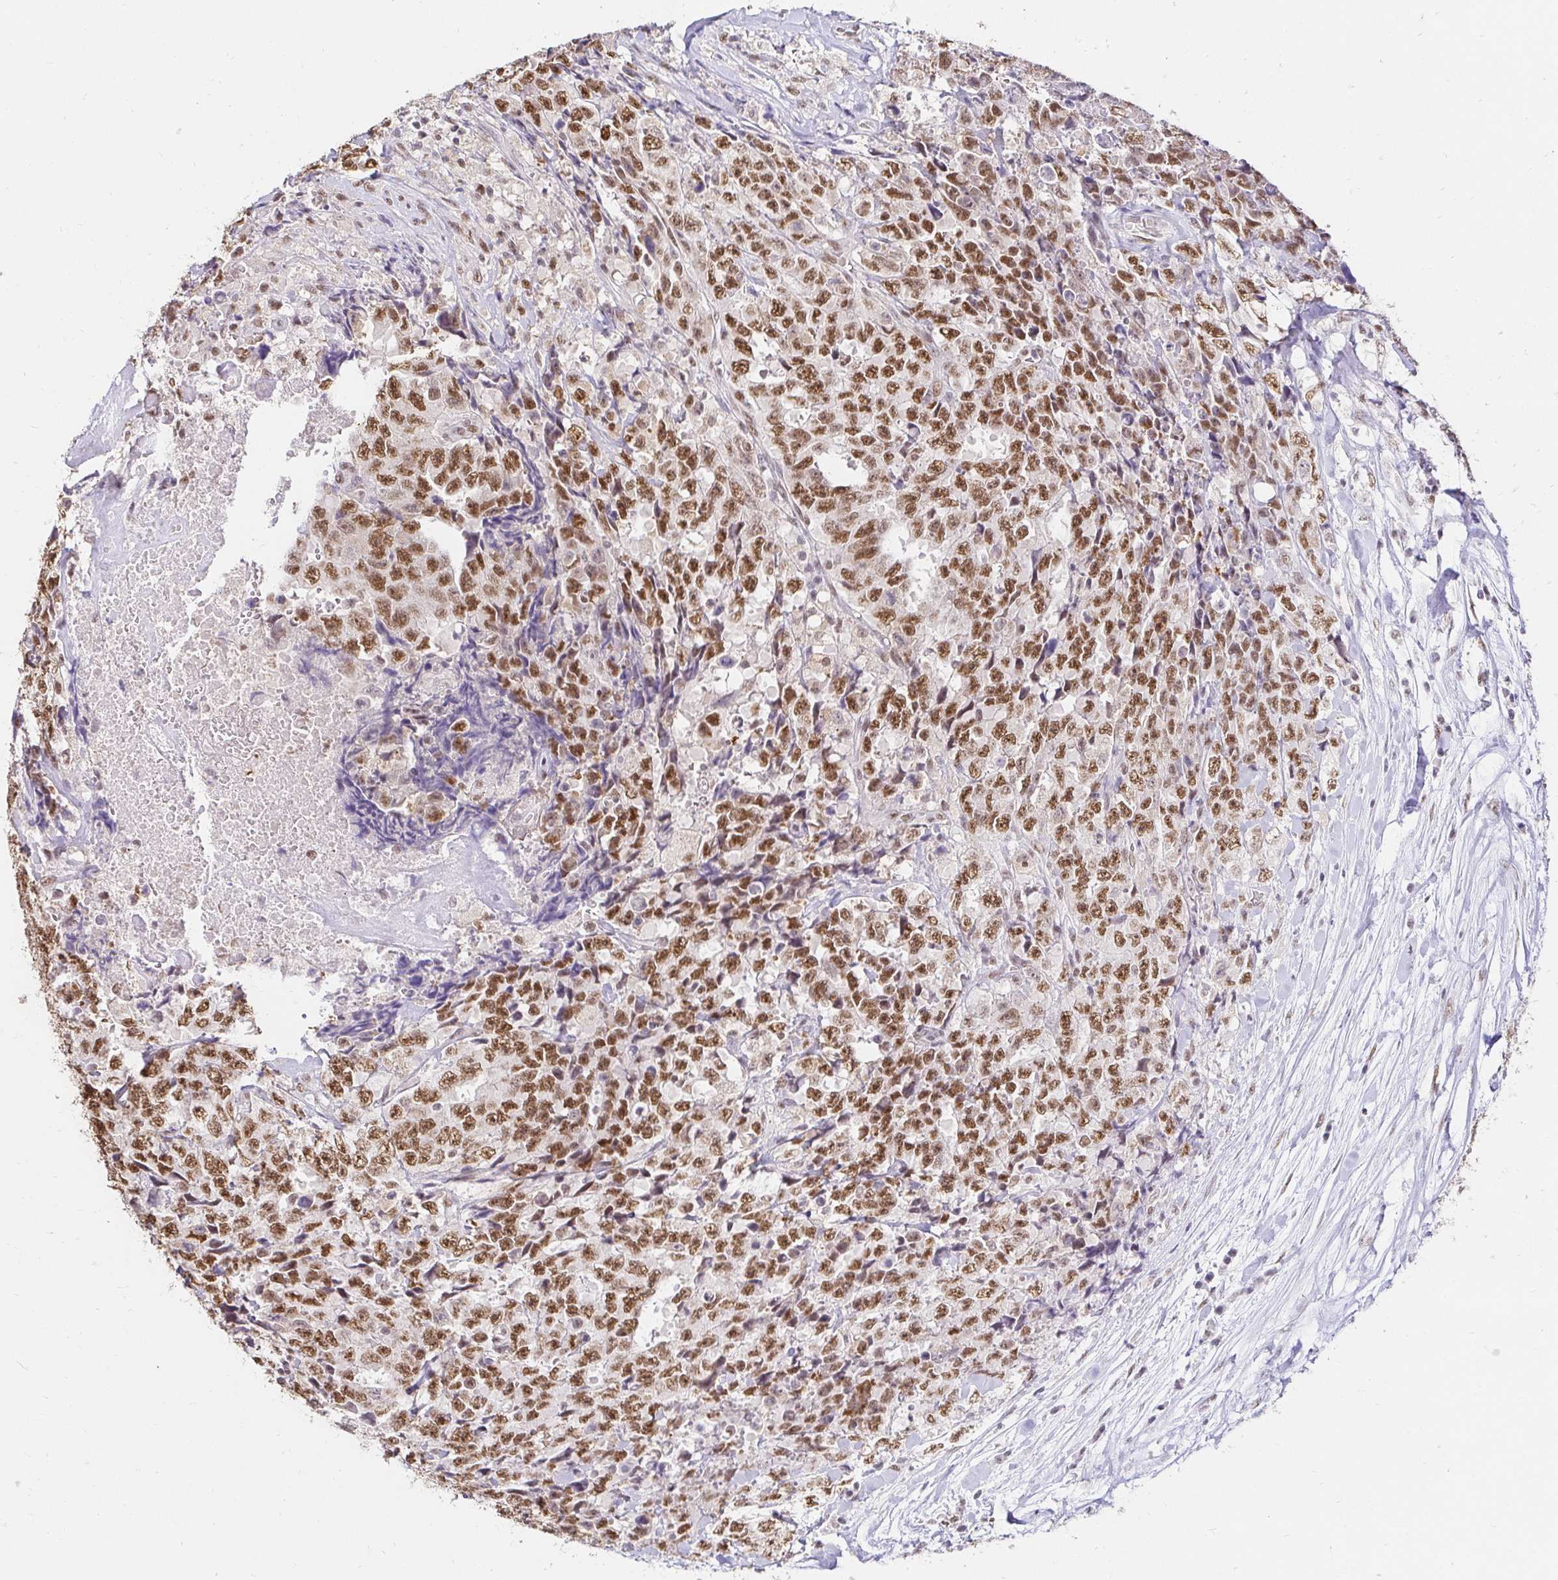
{"staining": {"intensity": "moderate", "quantity": ">75%", "location": "nuclear"}, "tissue": "testis cancer", "cell_type": "Tumor cells", "image_type": "cancer", "snomed": [{"axis": "morphology", "description": "Carcinoma, Embryonal, NOS"}, {"axis": "topography", "description": "Testis"}], "caption": "The image shows immunohistochemical staining of embryonal carcinoma (testis). There is moderate nuclear expression is appreciated in approximately >75% of tumor cells.", "gene": "RIMS4", "patient": {"sex": "male", "age": 24}}